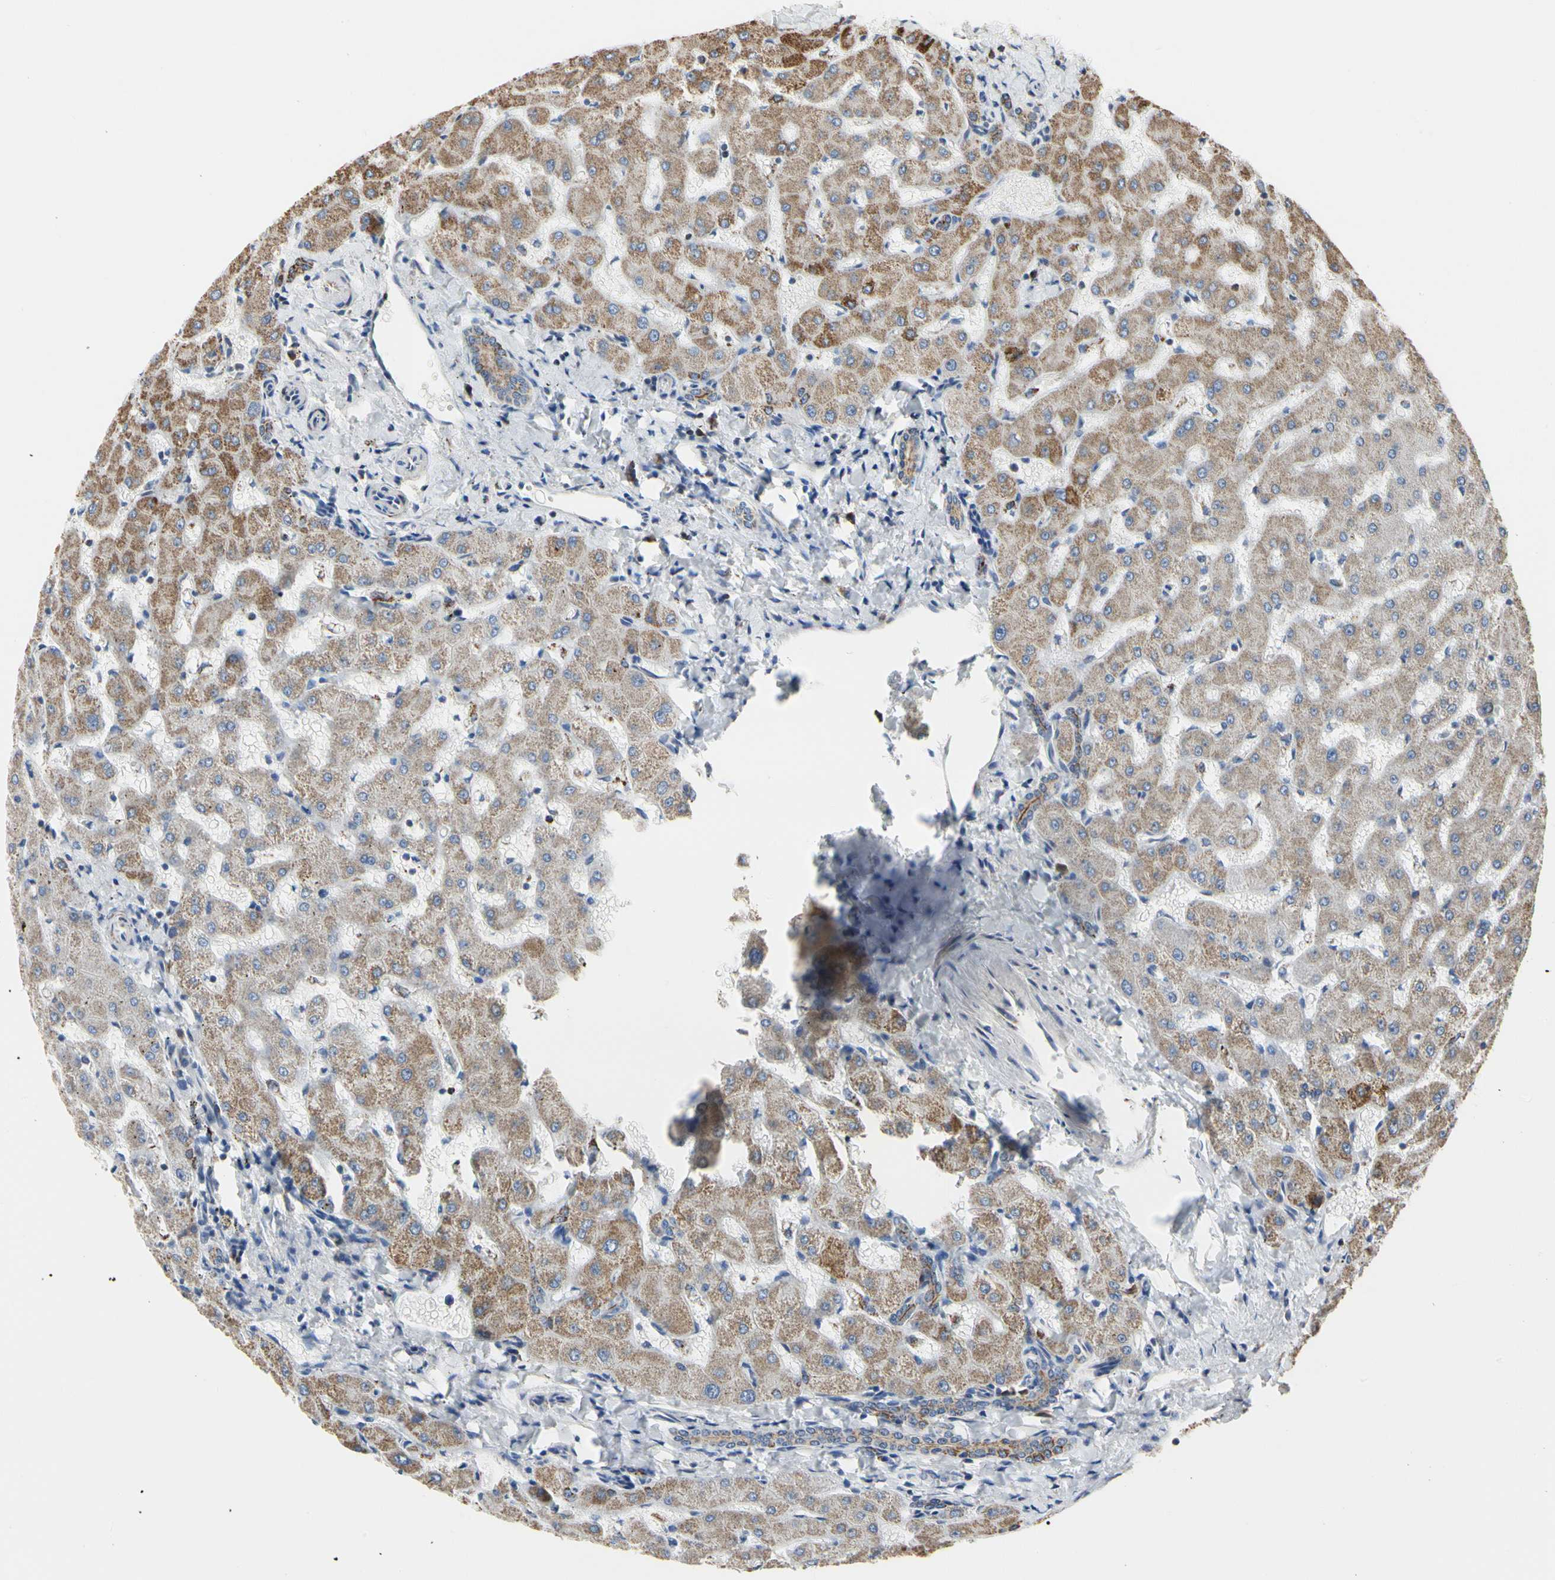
{"staining": {"intensity": "weak", "quantity": "25%-75%", "location": "cytoplasmic/membranous"}, "tissue": "liver", "cell_type": "Cholangiocytes", "image_type": "normal", "snomed": [{"axis": "morphology", "description": "Normal tissue, NOS"}, {"axis": "topography", "description": "Liver"}], "caption": "Liver stained with a brown dye shows weak cytoplasmic/membranous positive expression in about 25%-75% of cholangiocytes.", "gene": "TUBA1A", "patient": {"sex": "female", "age": 63}}